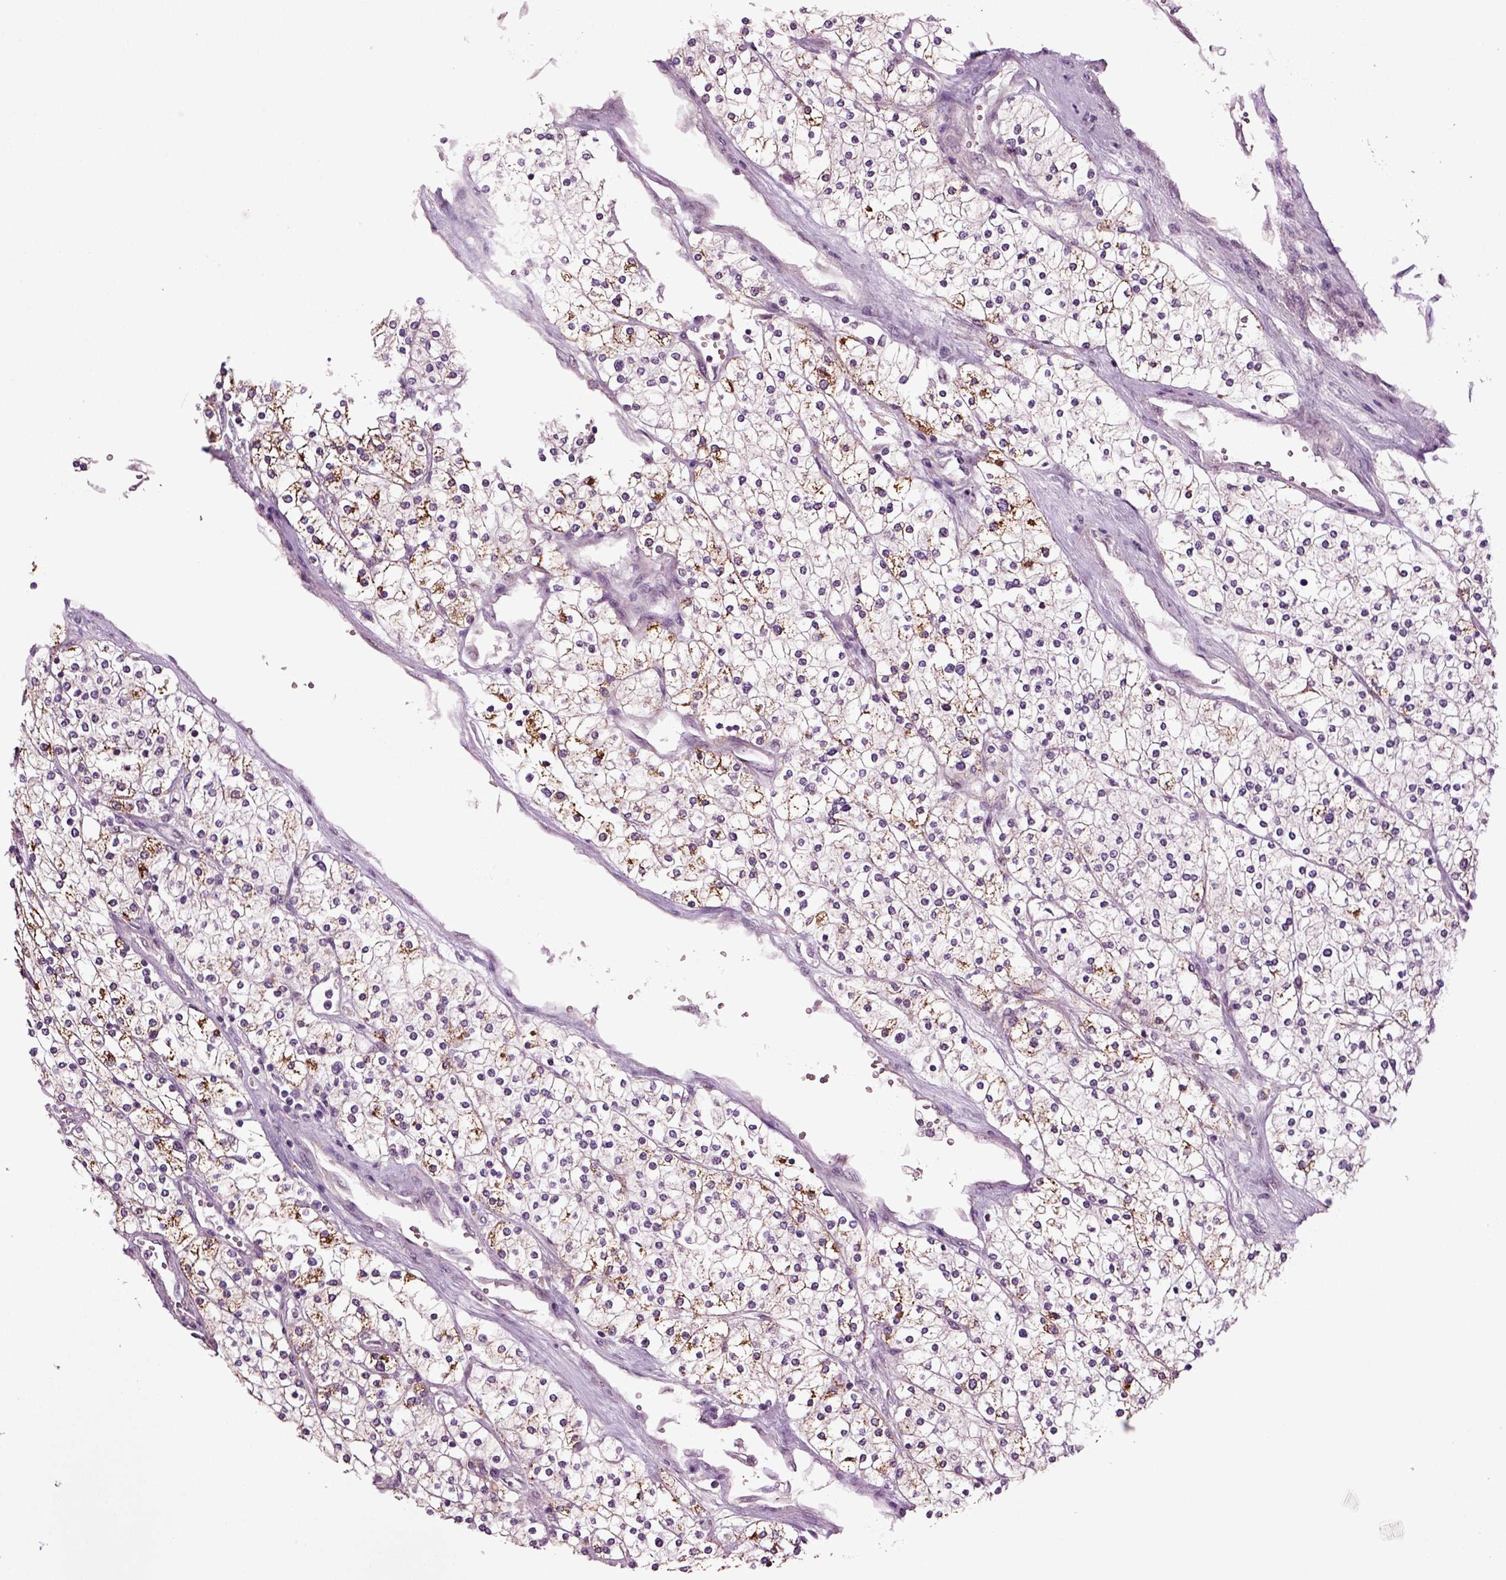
{"staining": {"intensity": "moderate", "quantity": "<25%", "location": "cytoplasmic/membranous"}, "tissue": "renal cancer", "cell_type": "Tumor cells", "image_type": "cancer", "snomed": [{"axis": "morphology", "description": "Adenocarcinoma, NOS"}, {"axis": "topography", "description": "Kidney"}], "caption": "An IHC photomicrograph of neoplastic tissue is shown. Protein staining in brown shows moderate cytoplasmic/membranous positivity in renal cancer within tumor cells.", "gene": "SLC17A6", "patient": {"sex": "male", "age": 80}}